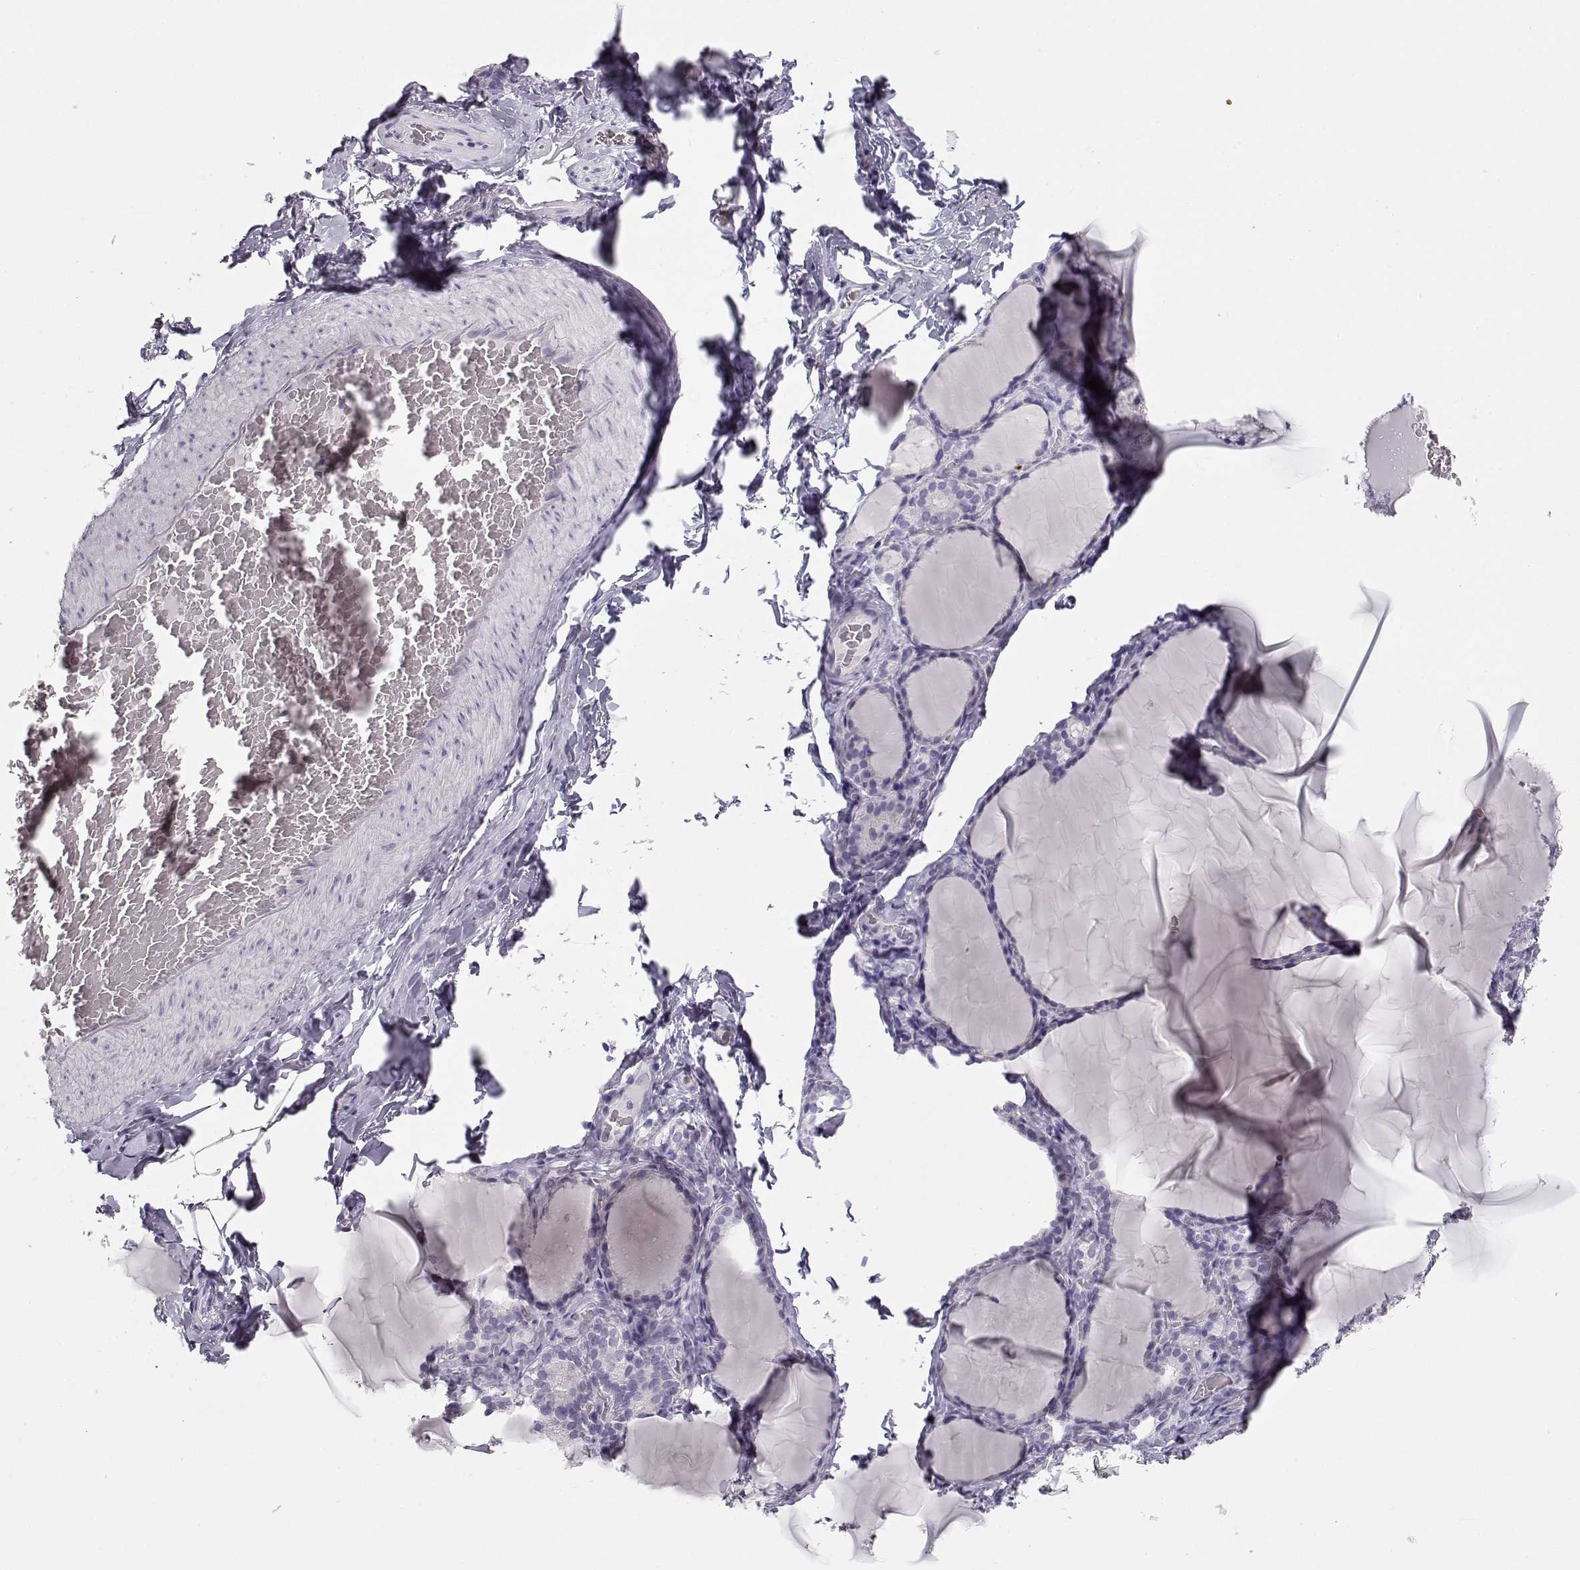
{"staining": {"intensity": "negative", "quantity": "none", "location": "none"}, "tissue": "thyroid gland", "cell_type": "Glandular cells", "image_type": "normal", "snomed": [{"axis": "morphology", "description": "Normal tissue, NOS"}, {"axis": "morphology", "description": "Hyperplasia, NOS"}, {"axis": "topography", "description": "Thyroid gland"}], "caption": "Immunohistochemistry (IHC) histopathology image of benign human thyroid gland stained for a protein (brown), which demonstrates no expression in glandular cells.", "gene": "NUTM1", "patient": {"sex": "female", "age": 27}}